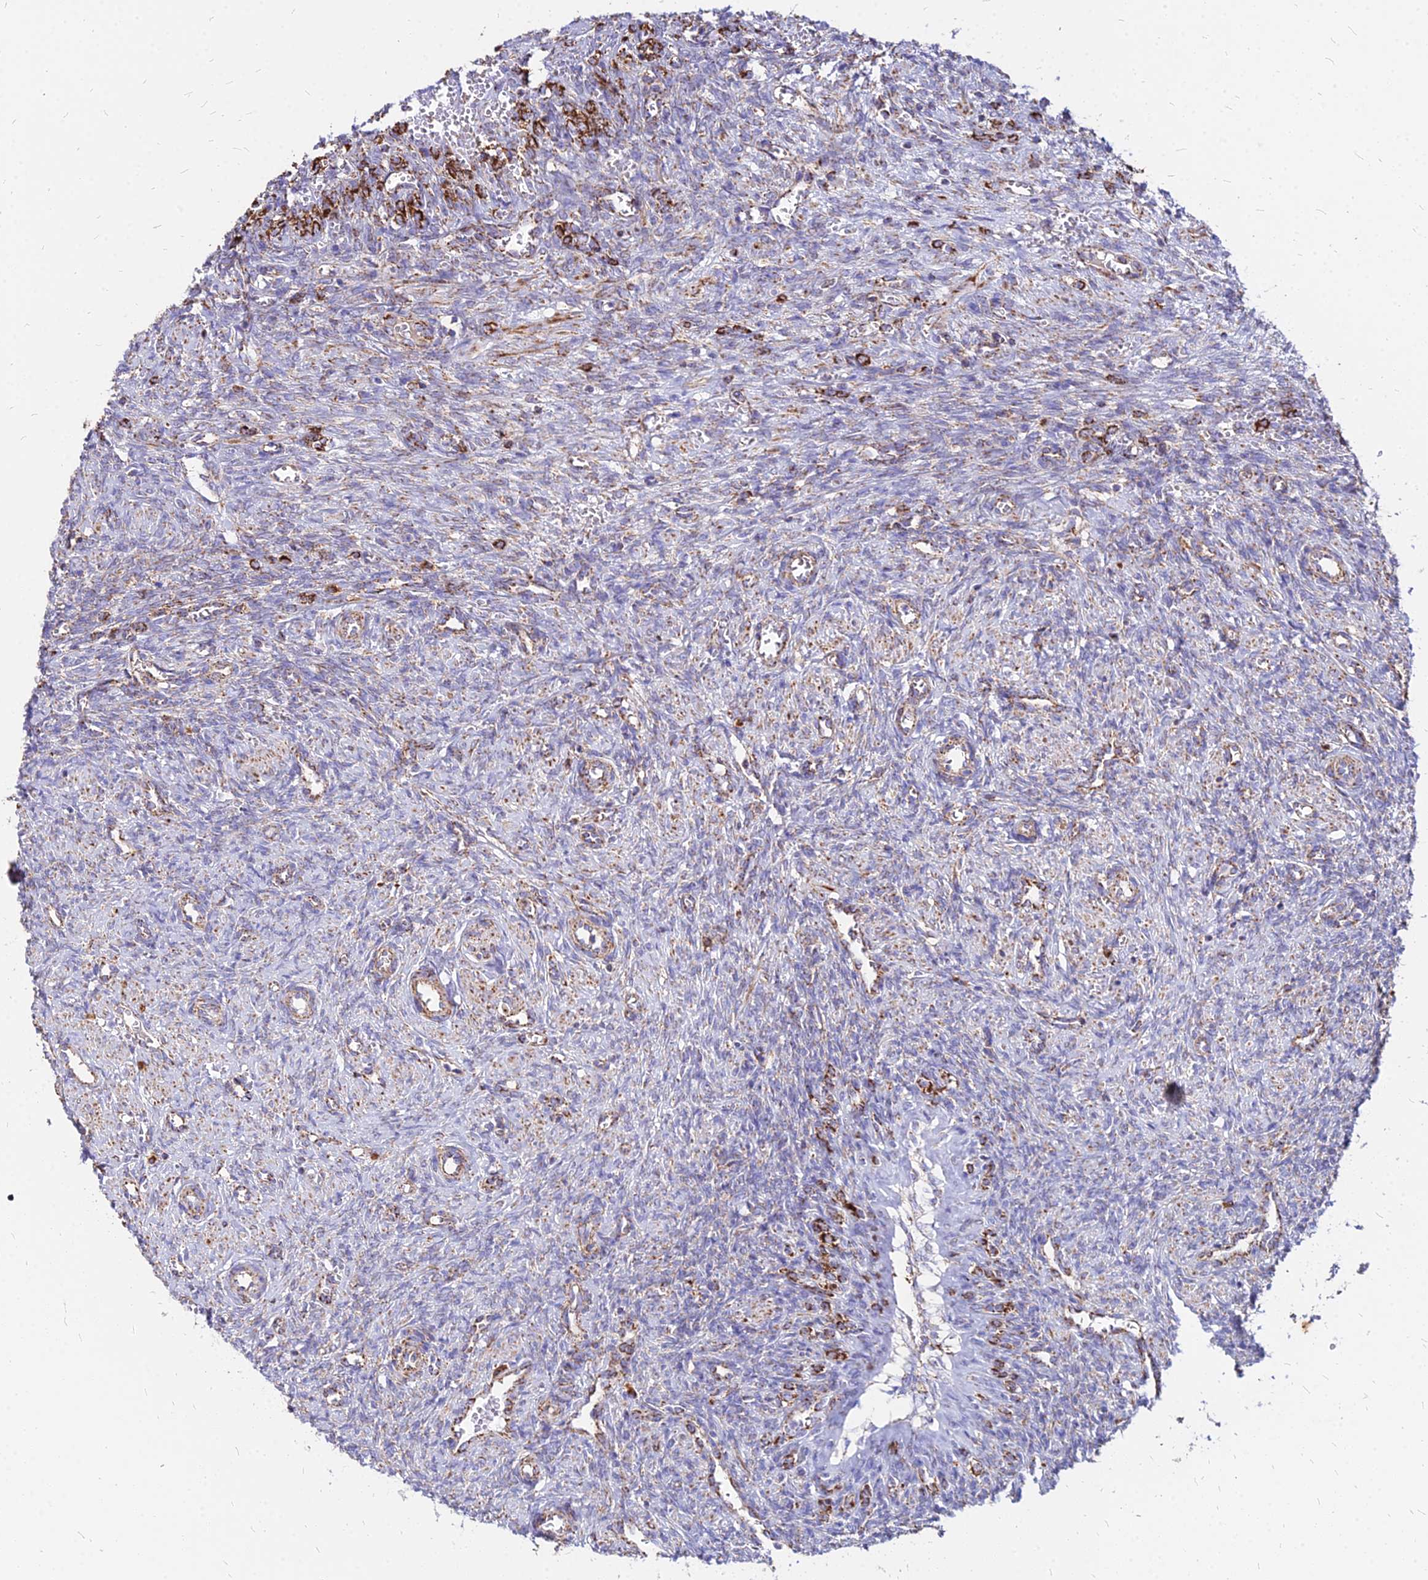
{"staining": {"intensity": "strong", "quantity": ">75%", "location": "cytoplasmic/membranous"}, "tissue": "ovary", "cell_type": "Follicle cells", "image_type": "normal", "snomed": [{"axis": "morphology", "description": "Normal tissue, NOS"}, {"axis": "topography", "description": "Ovary"}], "caption": "Follicle cells reveal strong cytoplasmic/membranous positivity in approximately >75% of cells in normal ovary.", "gene": "DLD", "patient": {"sex": "female", "age": 41}}